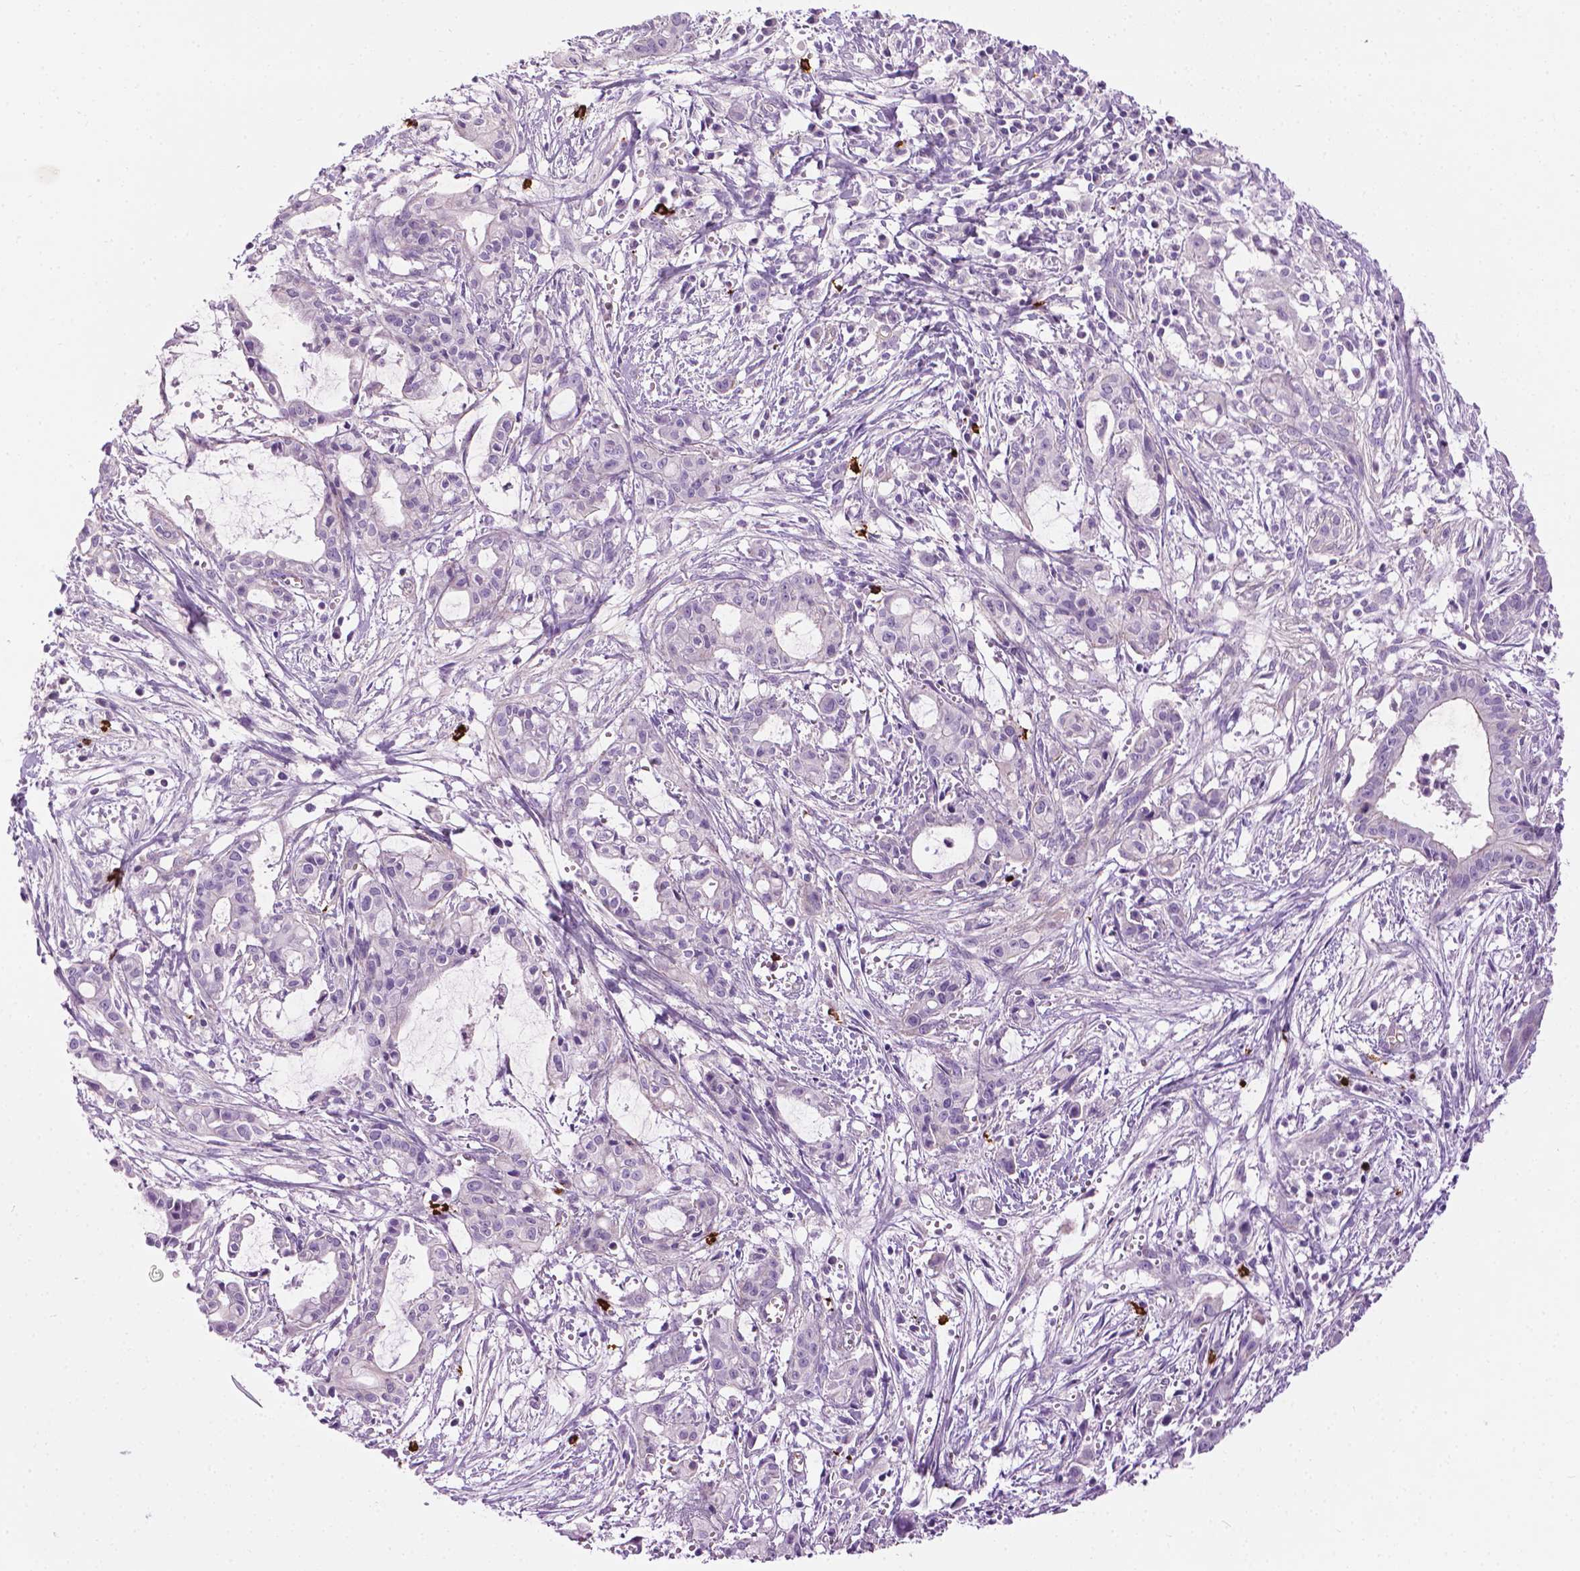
{"staining": {"intensity": "negative", "quantity": "none", "location": "none"}, "tissue": "pancreatic cancer", "cell_type": "Tumor cells", "image_type": "cancer", "snomed": [{"axis": "morphology", "description": "Adenocarcinoma, NOS"}, {"axis": "topography", "description": "Pancreas"}], "caption": "A high-resolution micrograph shows IHC staining of pancreatic adenocarcinoma, which displays no significant staining in tumor cells.", "gene": "SPECC1L", "patient": {"sex": "male", "age": 48}}